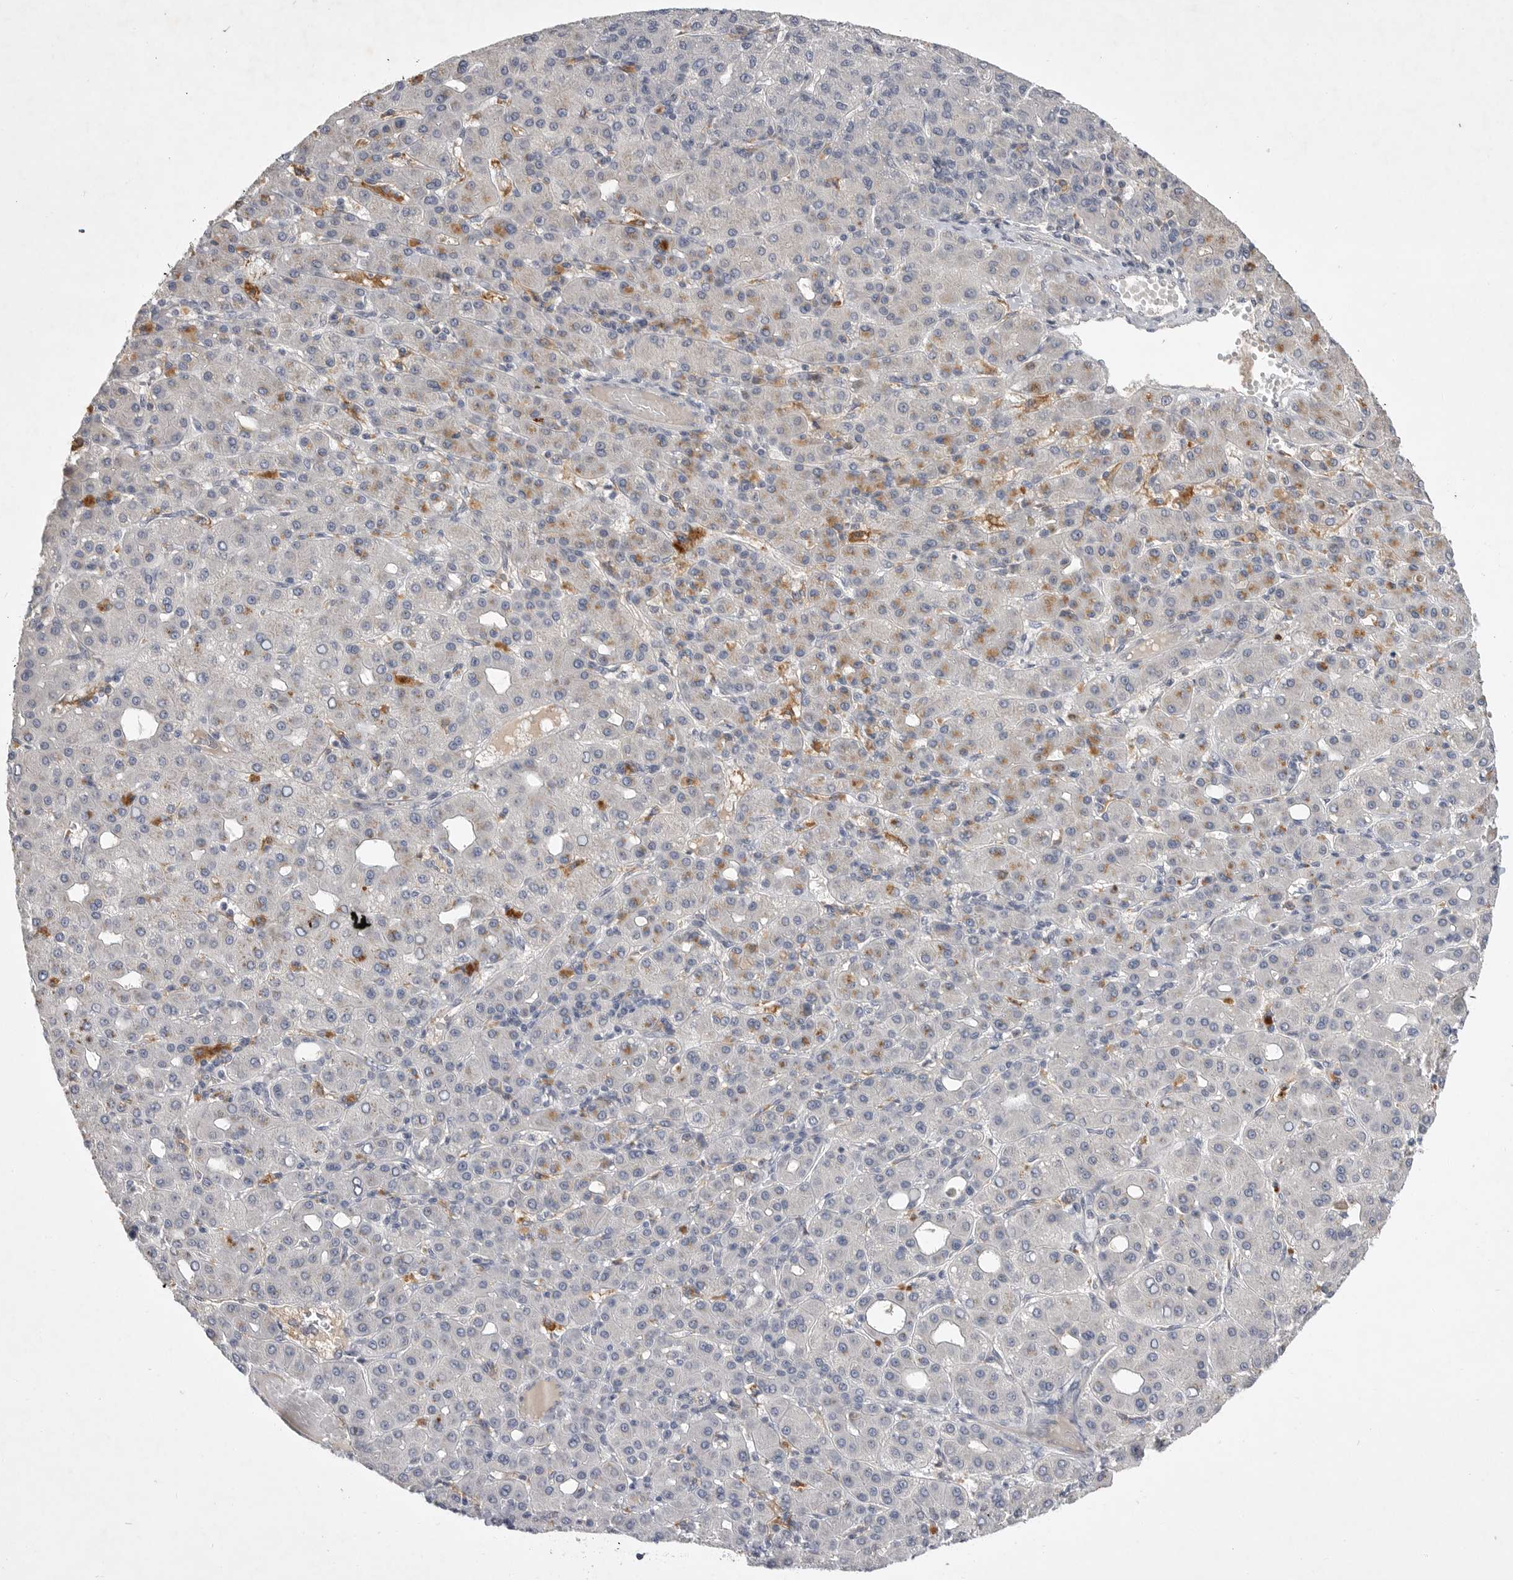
{"staining": {"intensity": "moderate", "quantity": "<25%", "location": "cytoplasmic/membranous"}, "tissue": "liver cancer", "cell_type": "Tumor cells", "image_type": "cancer", "snomed": [{"axis": "morphology", "description": "Carcinoma, Hepatocellular, NOS"}, {"axis": "topography", "description": "Liver"}], "caption": "Human liver hepatocellular carcinoma stained with a brown dye exhibits moderate cytoplasmic/membranous positive staining in approximately <25% of tumor cells.", "gene": "ITGAD", "patient": {"sex": "male", "age": 65}}